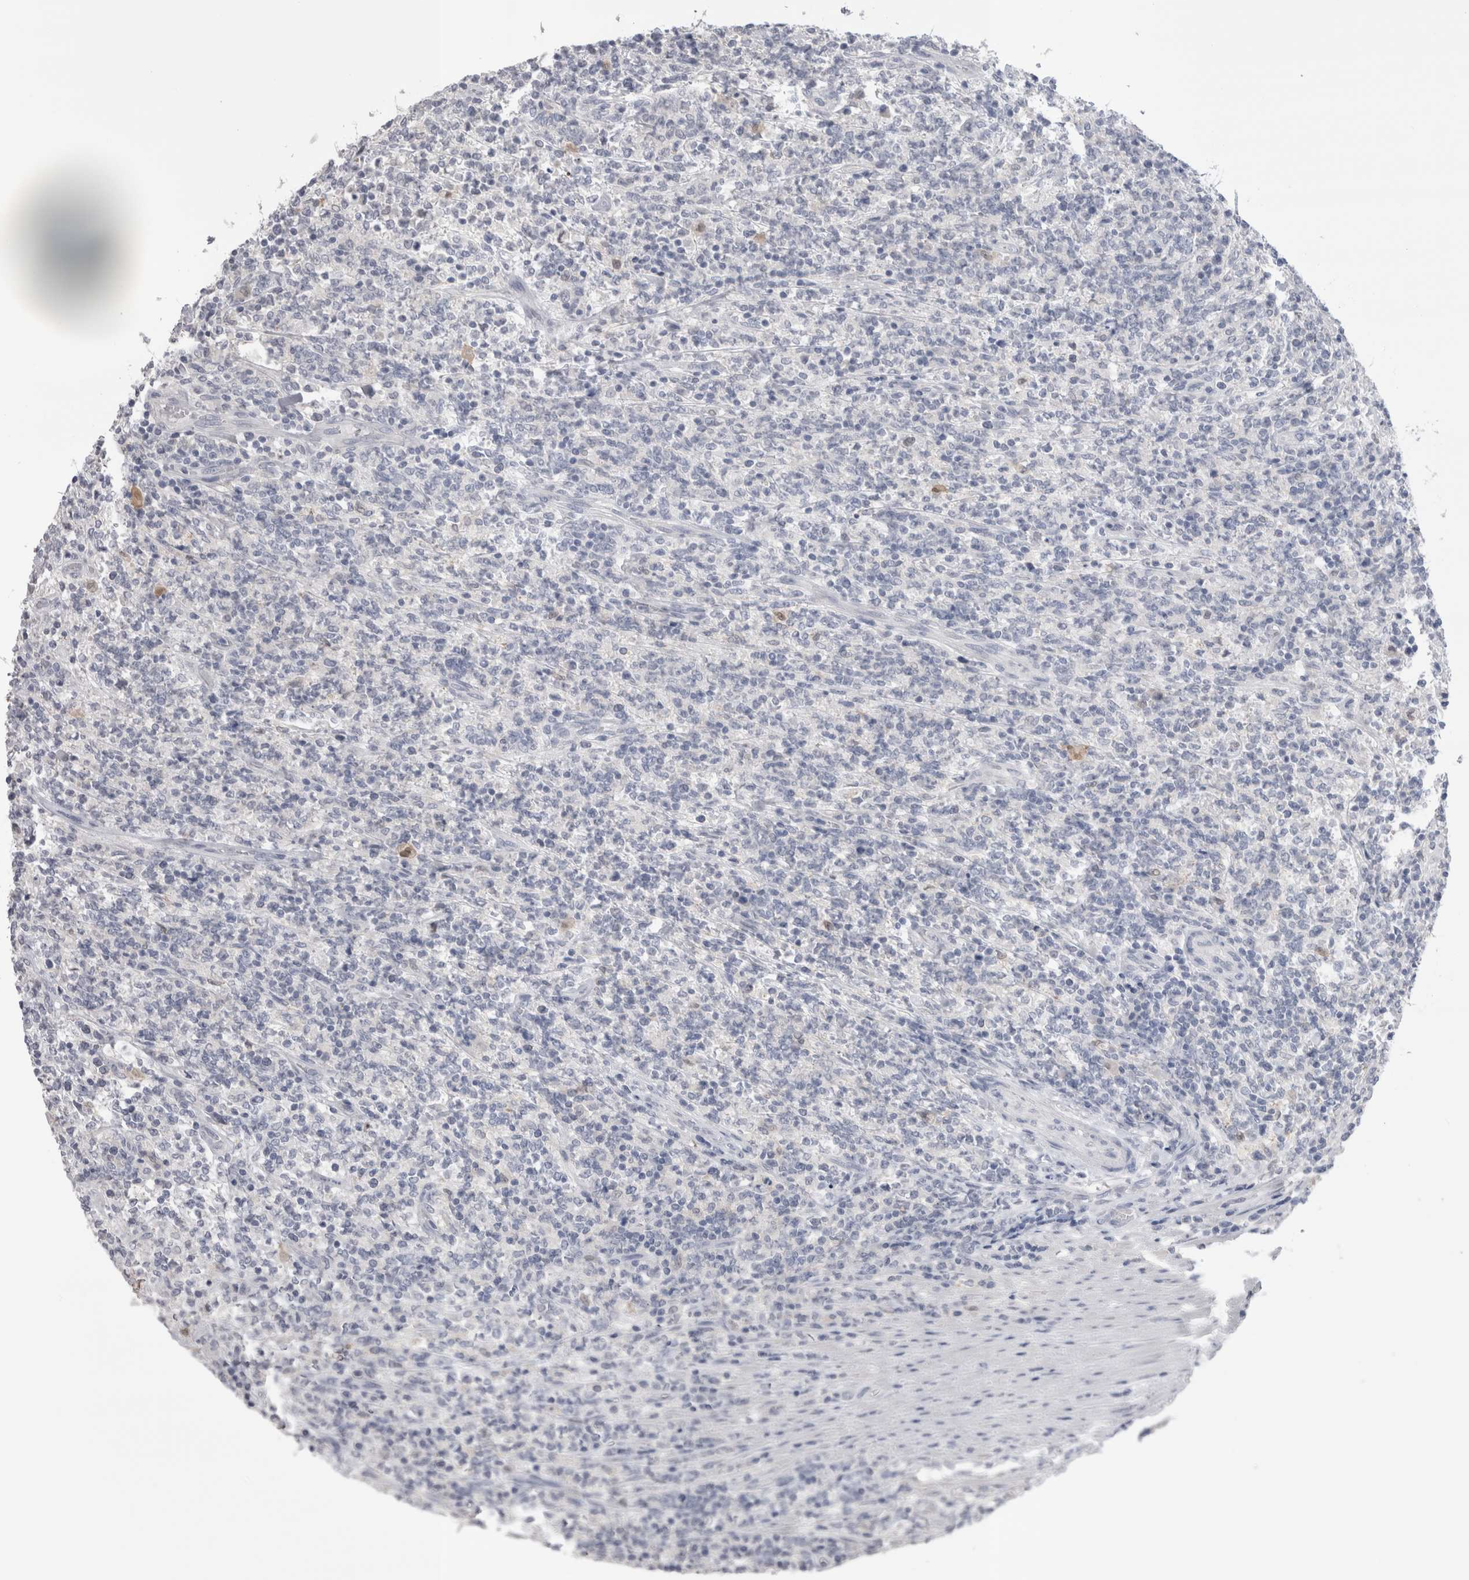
{"staining": {"intensity": "negative", "quantity": "none", "location": "none"}, "tissue": "lymphoma", "cell_type": "Tumor cells", "image_type": "cancer", "snomed": [{"axis": "morphology", "description": "Malignant lymphoma, non-Hodgkin's type, High grade"}, {"axis": "topography", "description": "Soft tissue"}], "caption": "There is no significant staining in tumor cells of malignant lymphoma, non-Hodgkin's type (high-grade).", "gene": "SUCNR1", "patient": {"sex": "male", "age": 18}}